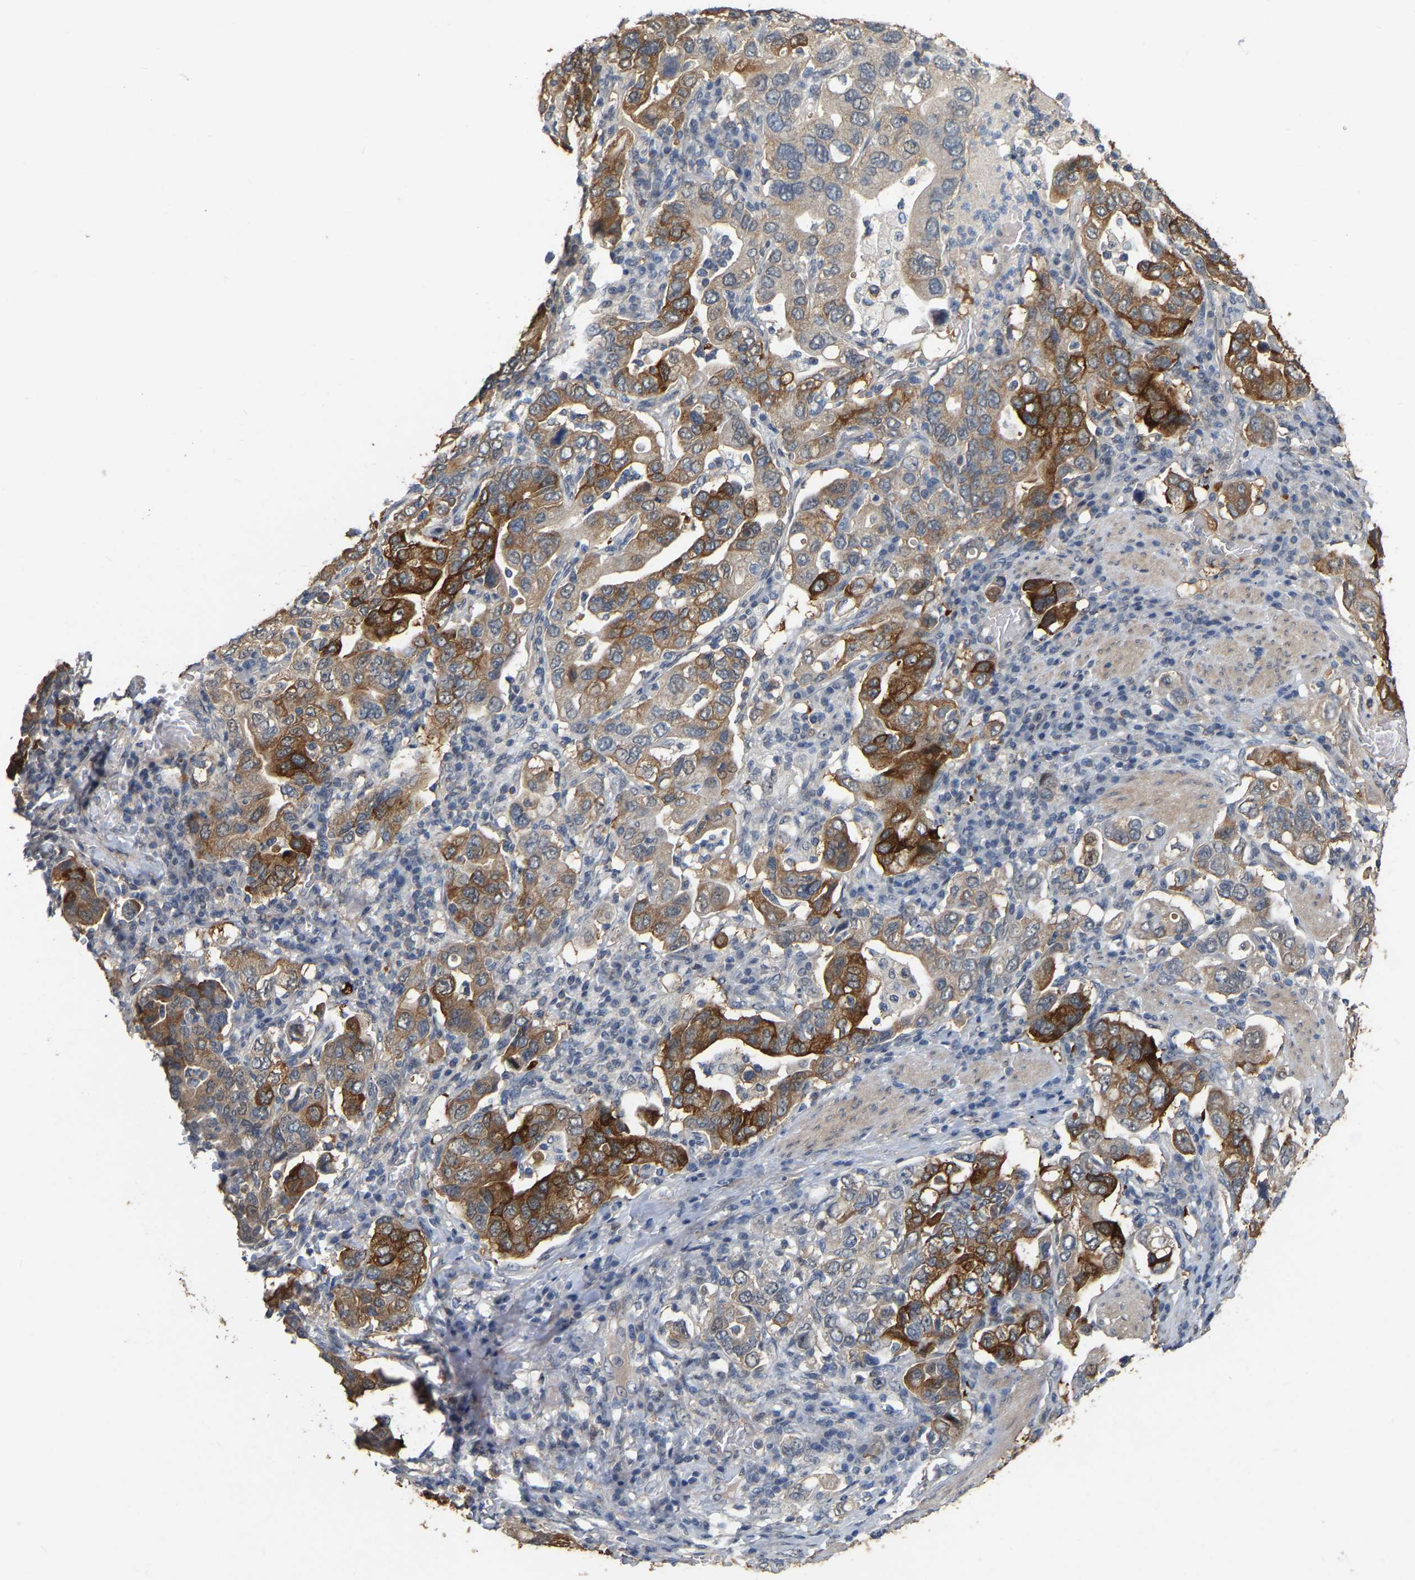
{"staining": {"intensity": "strong", "quantity": "25%-75%", "location": "cytoplasmic/membranous"}, "tissue": "stomach cancer", "cell_type": "Tumor cells", "image_type": "cancer", "snomed": [{"axis": "morphology", "description": "Adenocarcinoma, NOS"}, {"axis": "topography", "description": "Stomach, upper"}], "caption": "This photomicrograph shows immunohistochemistry (IHC) staining of human stomach cancer (adenocarcinoma), with high strong cytoplasmic/membranous positivity in about 25%-75% of tumor cells.", "gene": "RUVBL1", "patient": {"sex": "male", "age": 62}}